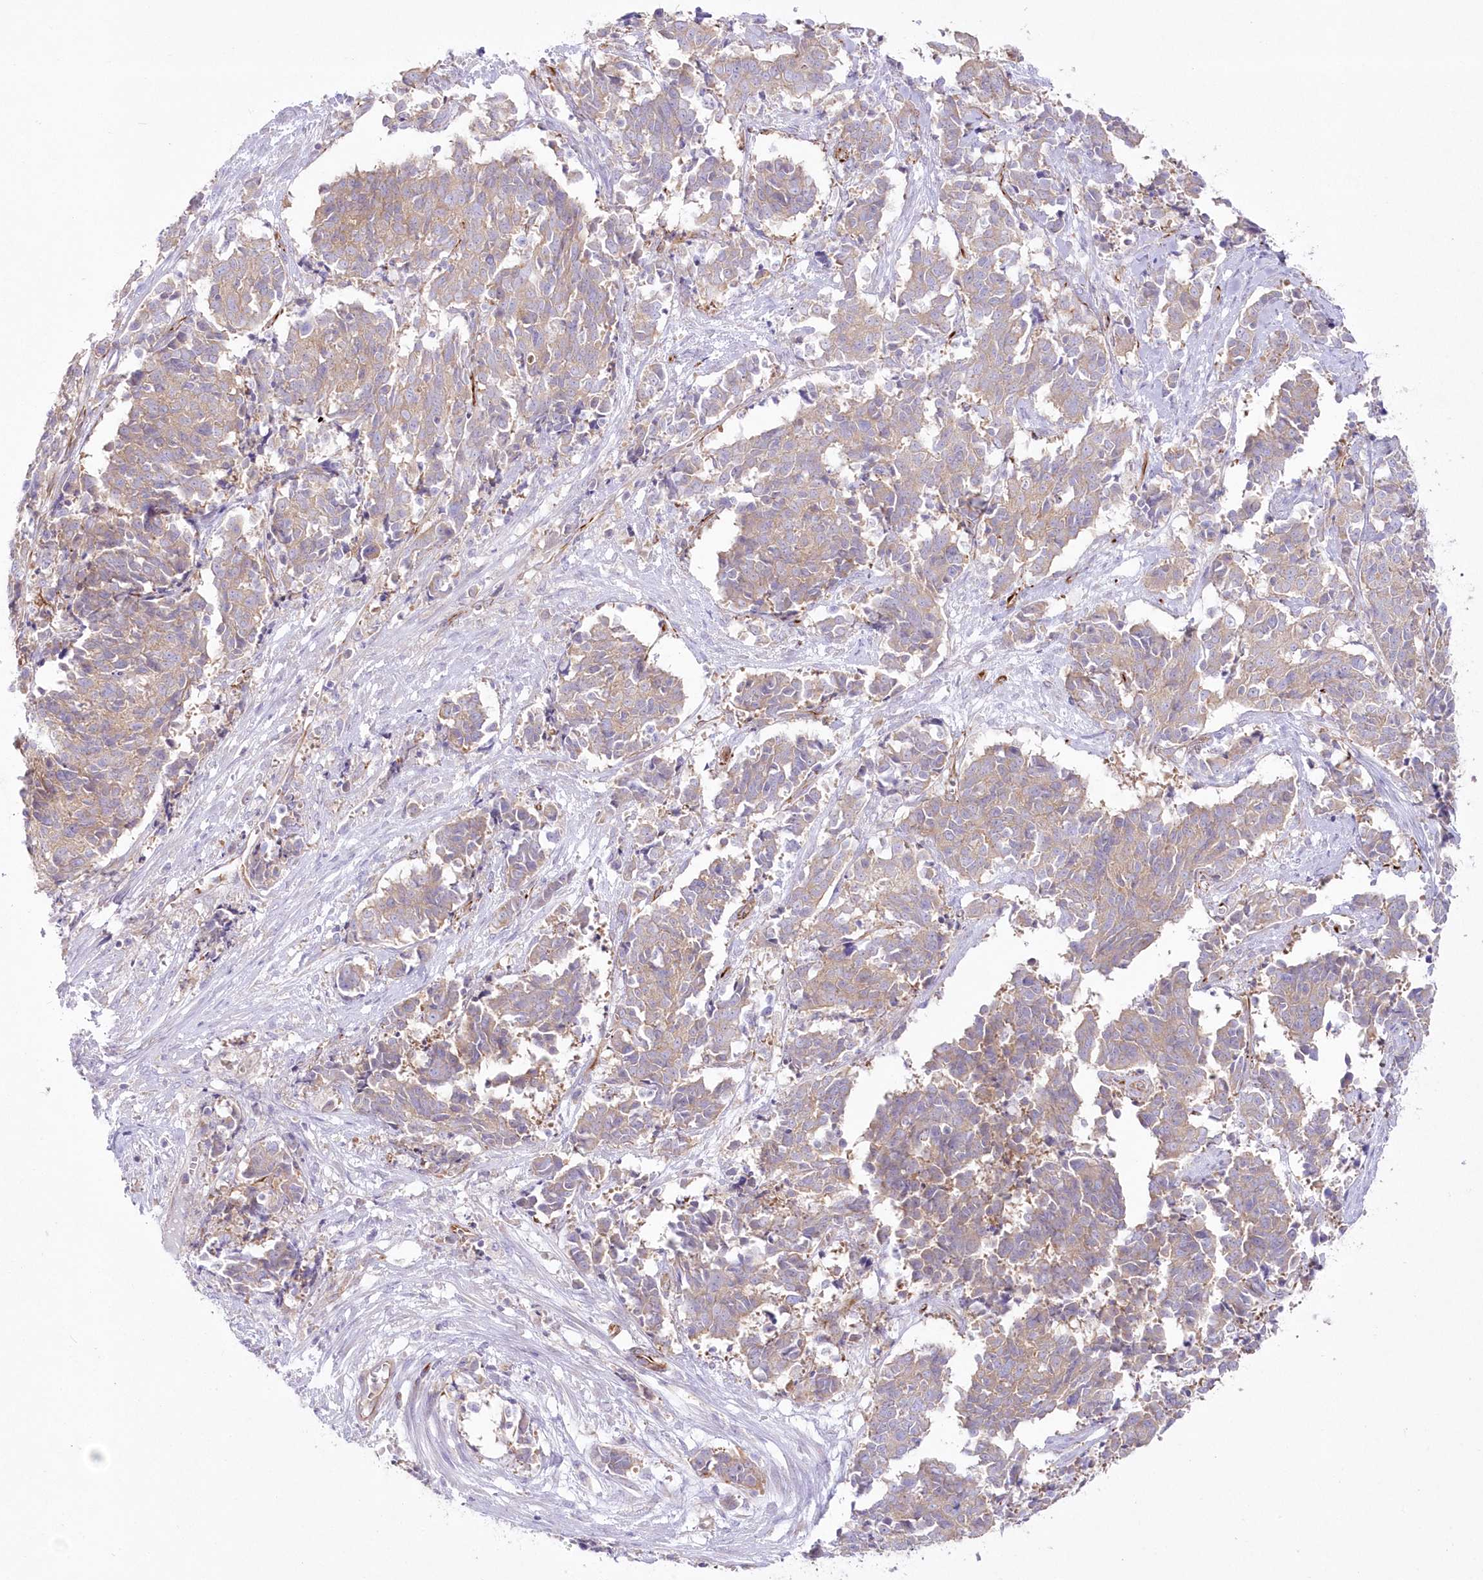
{"staining": {"intensity": "weak", "quantity": ">75%", "location": "cytoplasmic/membranous"}, "tissue": "cervical cancer", "cell_type": "Tumor cells", "image_type": "cancer", "snomed": [{"axis": "morphology", "description": "Normal tissue, NOS"}, {"axis": "morphology", "description": "Squamous cell carcinoma, NOS"}, {"axis": "topography", "description": "Cervix"}], "caption": "IHC histopathology image of neoplastic tissue: cervical cancer (squamous cell carcinoma) stained using immunohistochemistry shows low levels of weak protein expression localized specifically in the cytoplasmic/membranous of tumor cells, appearing as a cytoplasmic/membranous brown color.", "gene": "ZNF843", "patient": {"sex": "female", "age": 35}}